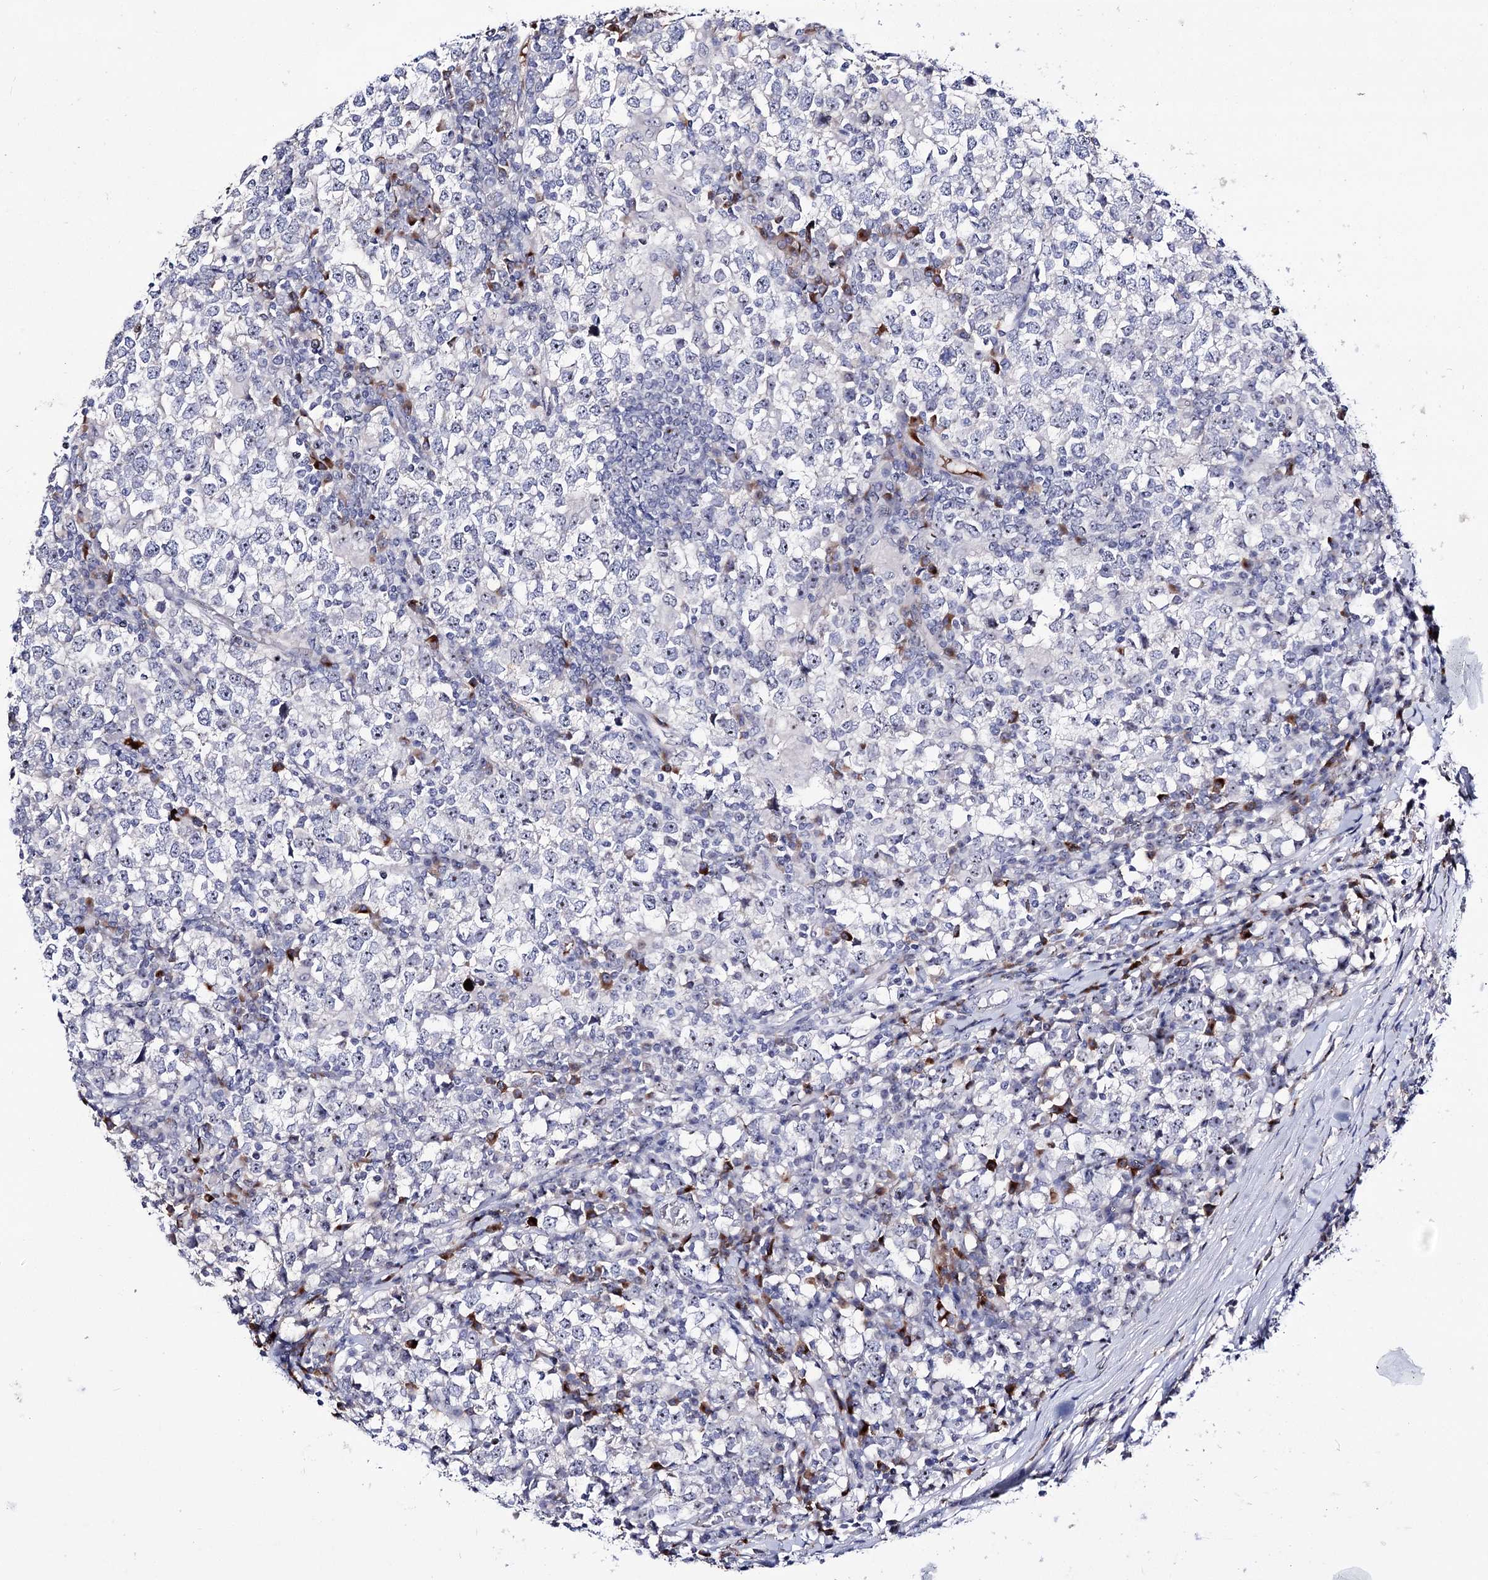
{"staining": {"intensity": "moderate", "quantity": "25%-75%", "location": "nuclear"}, "tissue": "testis cancer", "cell_type": "Tumor cells", "image_type": "cancer", "snomed": [{"axis": "morphology", "description": "Seminoma, NOS"}, {"axis": "topography", "description": "Testis"}], "caption": "Protein staining of testis cancer tissue reveals moderate nuclear staining in approximately 25%-75% of tumor cells.", "gene": "PCGF5", "patient": {"sex": "male", "age": 65}}